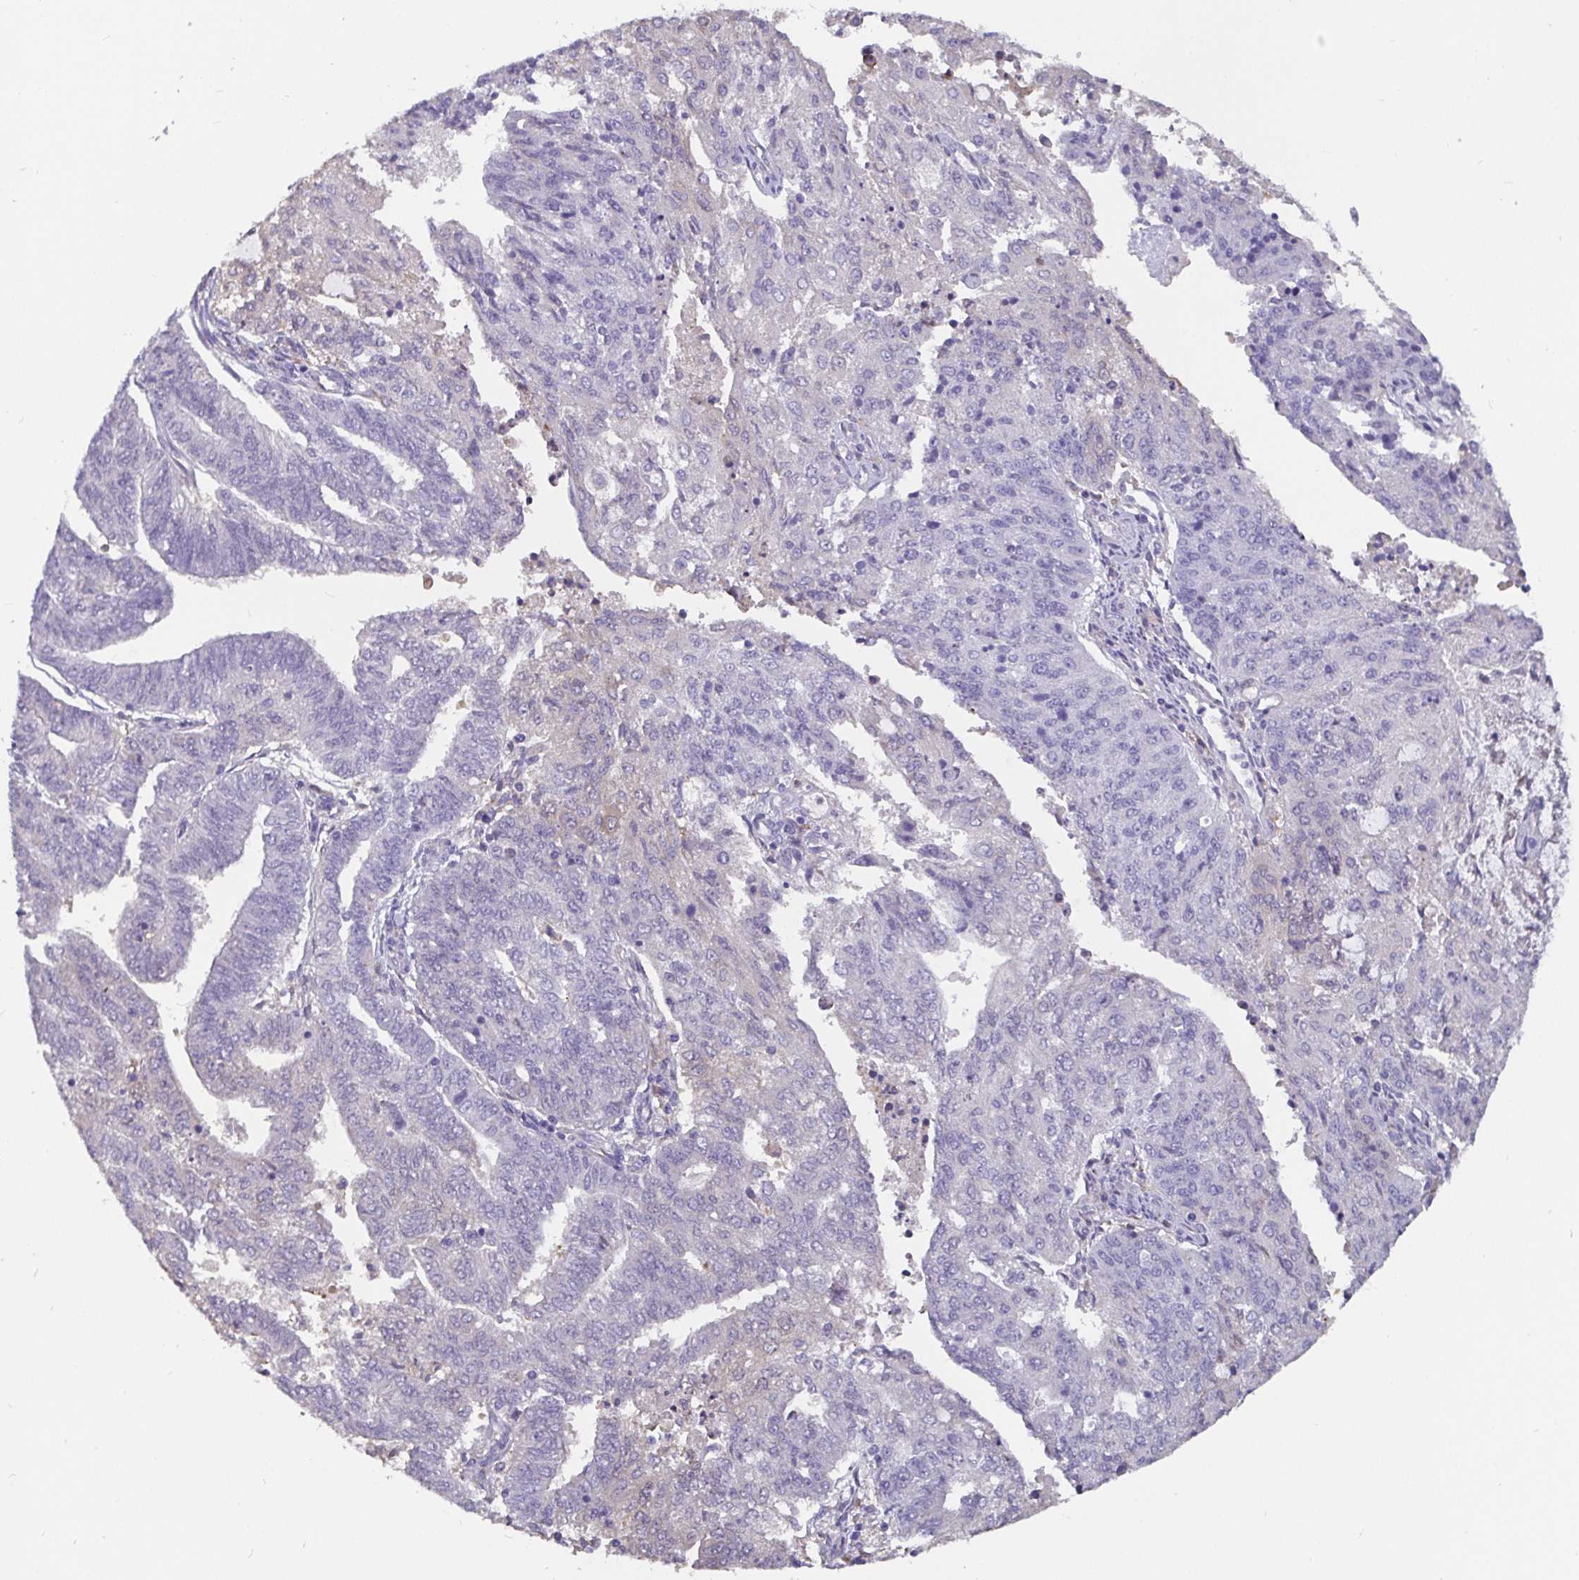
{"staining": {"intensity": "negative", "quantity": "none", "location": "none"}, "tissue": "endometrial cancer", "cell_type": "Tumor cells", "image_type": "cancer", "snomed": [{"axis": "morphology", "description": "Adenocarcinoma, NOS"}, {"axis": "topography", "description": "Endometrium"}], "caption": "This is an immunohistochemistry image of human adenocarcinoma (endometrial). There is no positivity in tumor cells.", "gene": "ADAMTS6", "patient": {"sex": "female", "age": 82}}